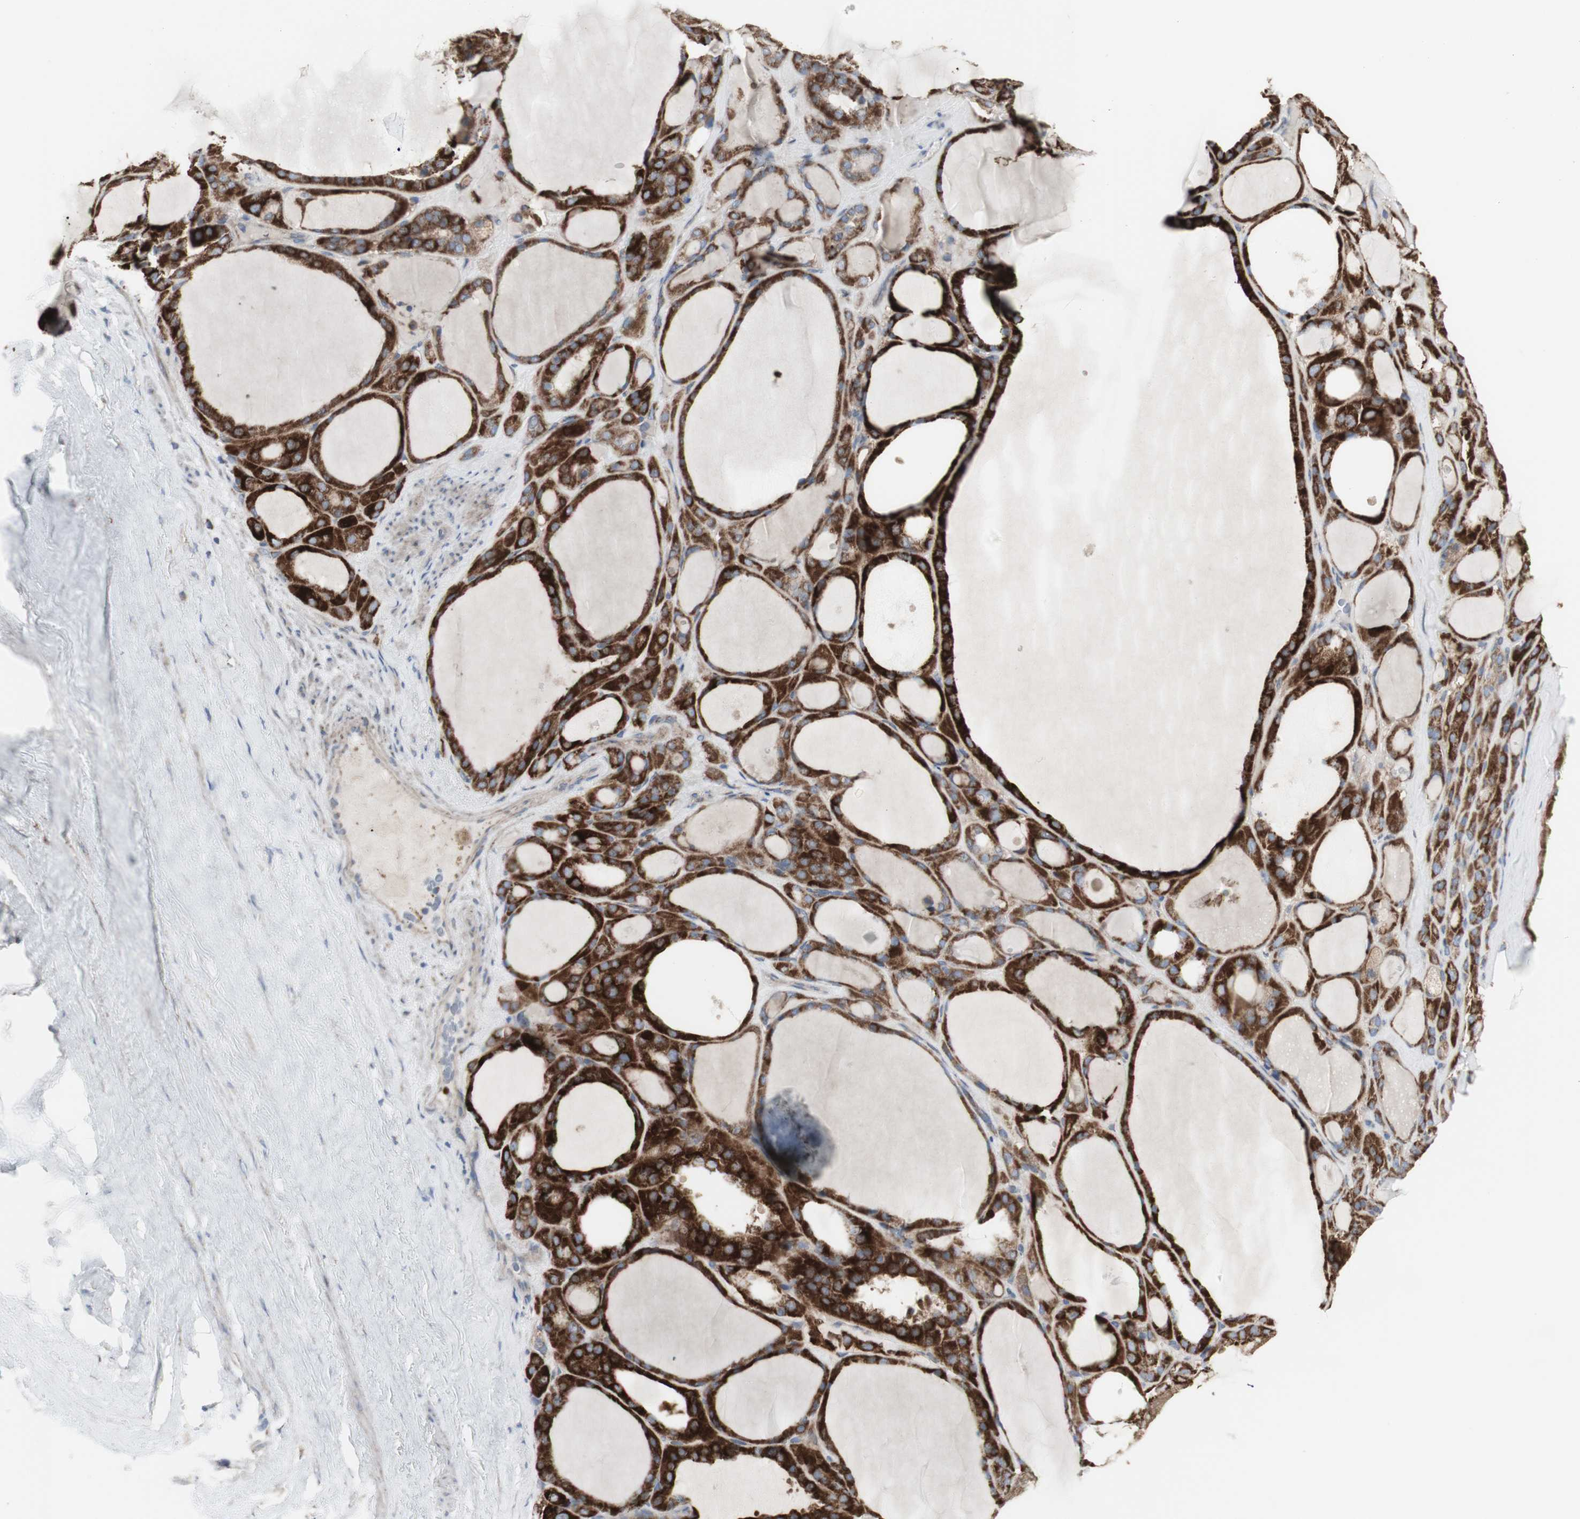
{"staining": {"intensity": "strong", "quantity": "25%-75%", "location": "cytoplasmic/membranous"}, "tissue": "thyroid gland", "cell_type": "Glandular cells", "image_type": "normal", "snomed": [{"axis": "morphology", "description": "Normal tissue, NOS"}, {"axis": "morphology", "description": "Carcinoma, NOS"}, {"axis": "topography", "description": "Thyroid gland"}], "caption": "Human thyroid gland stained with a brown dye reveals strong cytoplasmic/membranous positive positivity in about 25%-75% of glandular cells.", "gene": "C3orf52", "patient": {"sex": "female", "age": 86}}